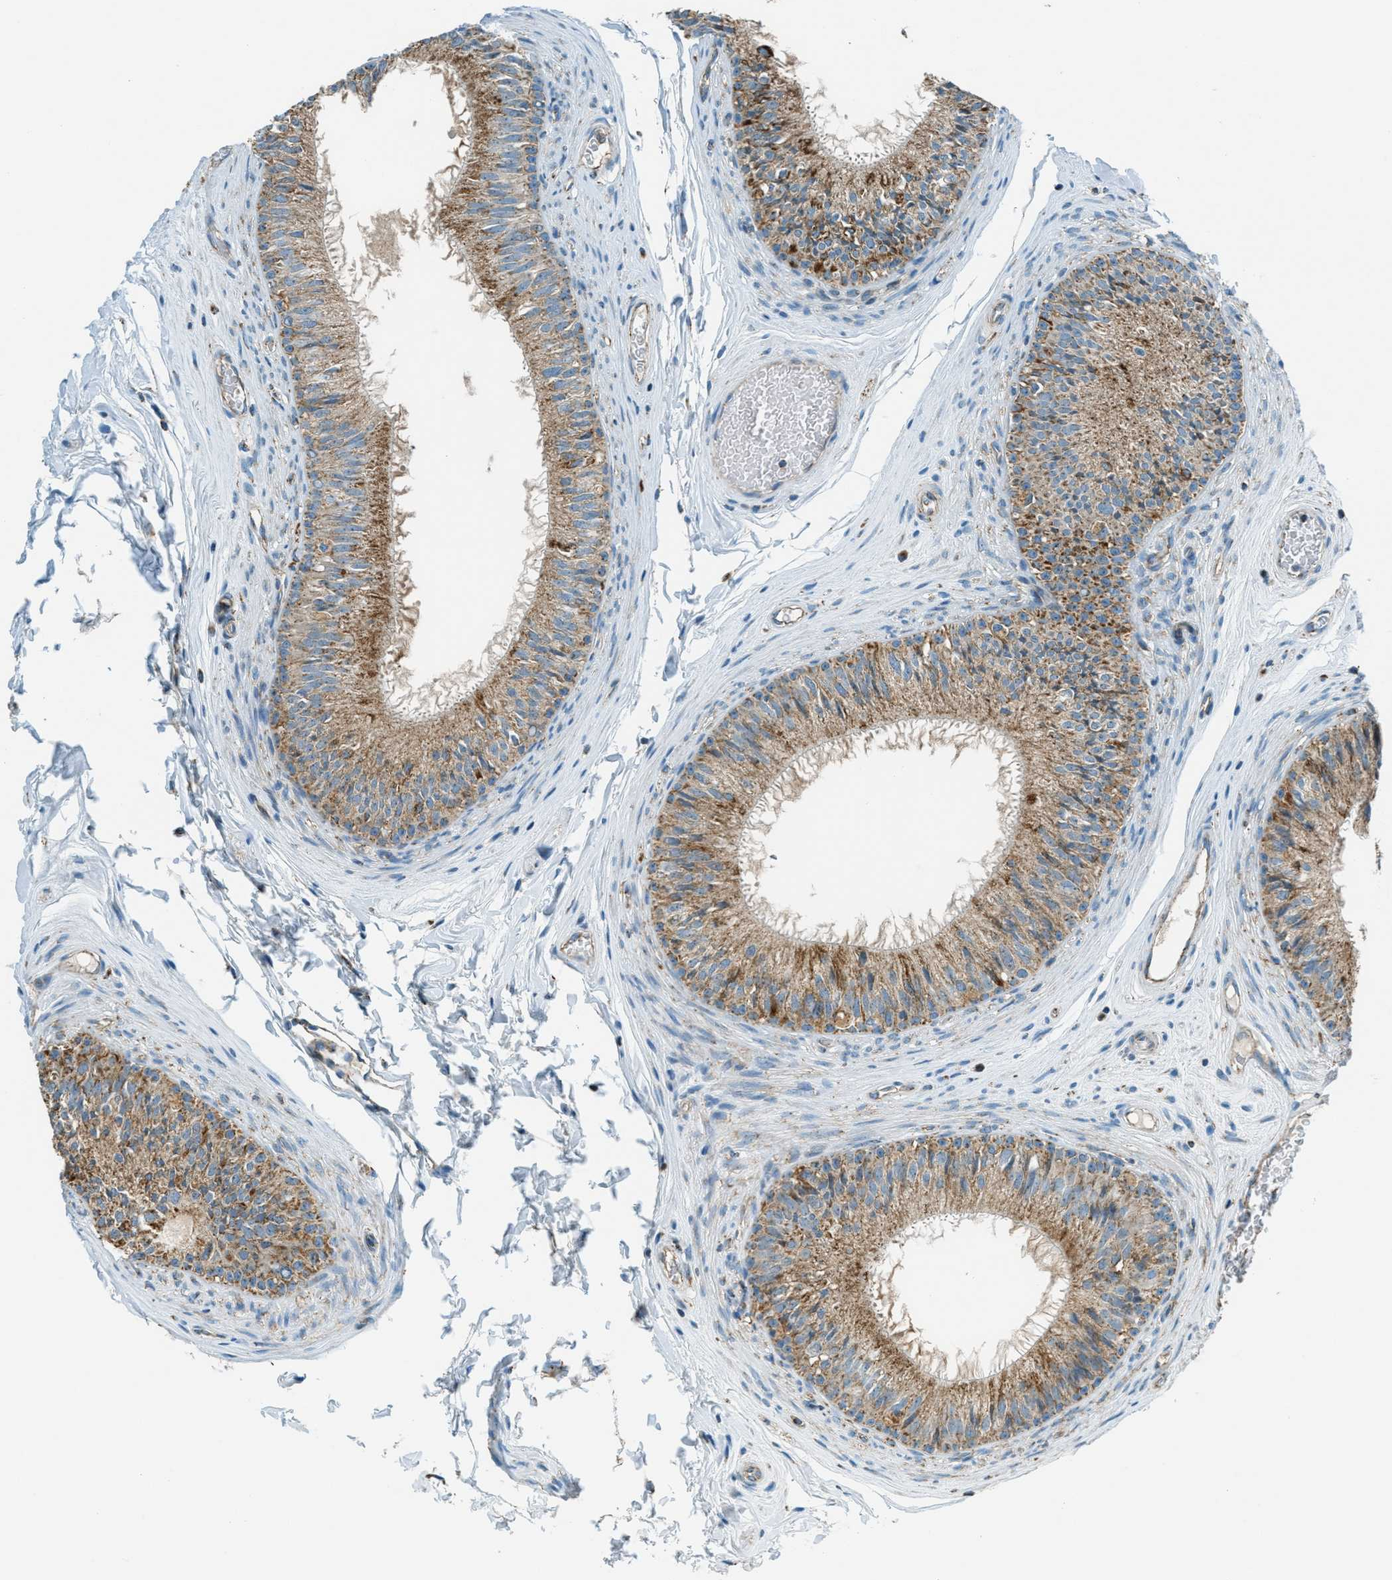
{"staining": {"intensity": "moderate", "quantity": ">75%", "location": "cytoplasmic/membranous"}, "tissue": "epididymis", "cell_type": "Glandular cells", "image_type": "normal", "snomed": [{"axis": "morphology", "description": "Normal tissue, NOS"}, {"axis": "topography", "description": "Testis"}, {"axis": "topography", "description": "Epididymis"}], "caption": "Epididymis stained with a brown dye demonstrates moderate cytoplasmic/membranous positive positivity in about >75% of glandular cells.", "gene": "CHST15", "patient": {"sex": "male", "age": 36}}